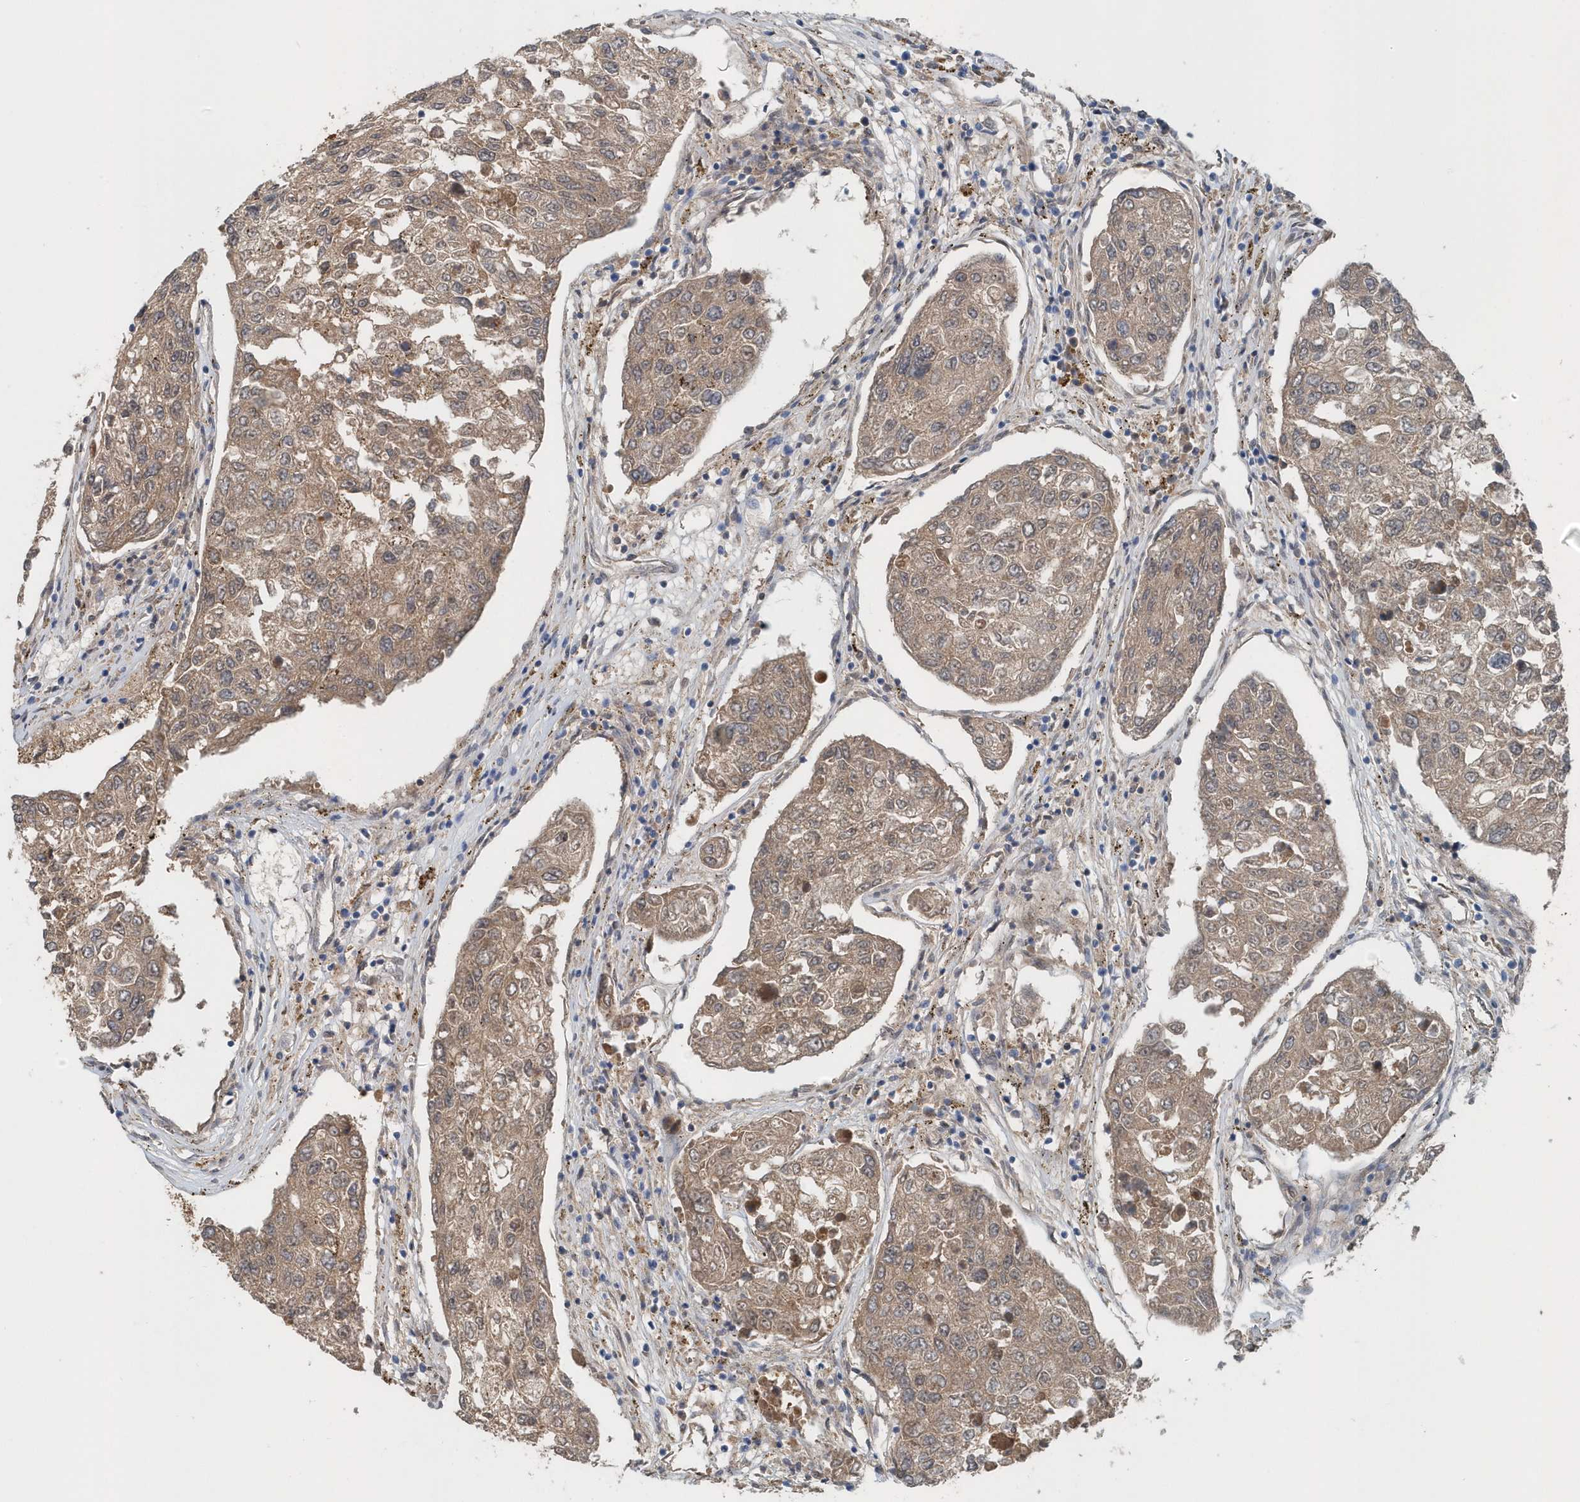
{"staining": {"intensity": "moderate", "quantity": ">75%", "location": "cytoplasmic/membranous"}, "tissue": "urothelial cancer", "cell_type": "Tumor cells", "image_type": "cancer", "snomed": [{"axis": "morphology", "description": "Urothelial carcinoma, High grade"}, {"axis": "topography", "description": "Lymph node"}, {"axis": "topography", "description": "Urinary bladder"}], "caption": "A histopathology image showing moderate cytoplasmic/membranous expression in about >75% of tumor cells in urothelial cancer, as visualized by brown immunohistochemical staining.", "gene": "PFN2", "patient": {"sex": "male", "age": 51}}